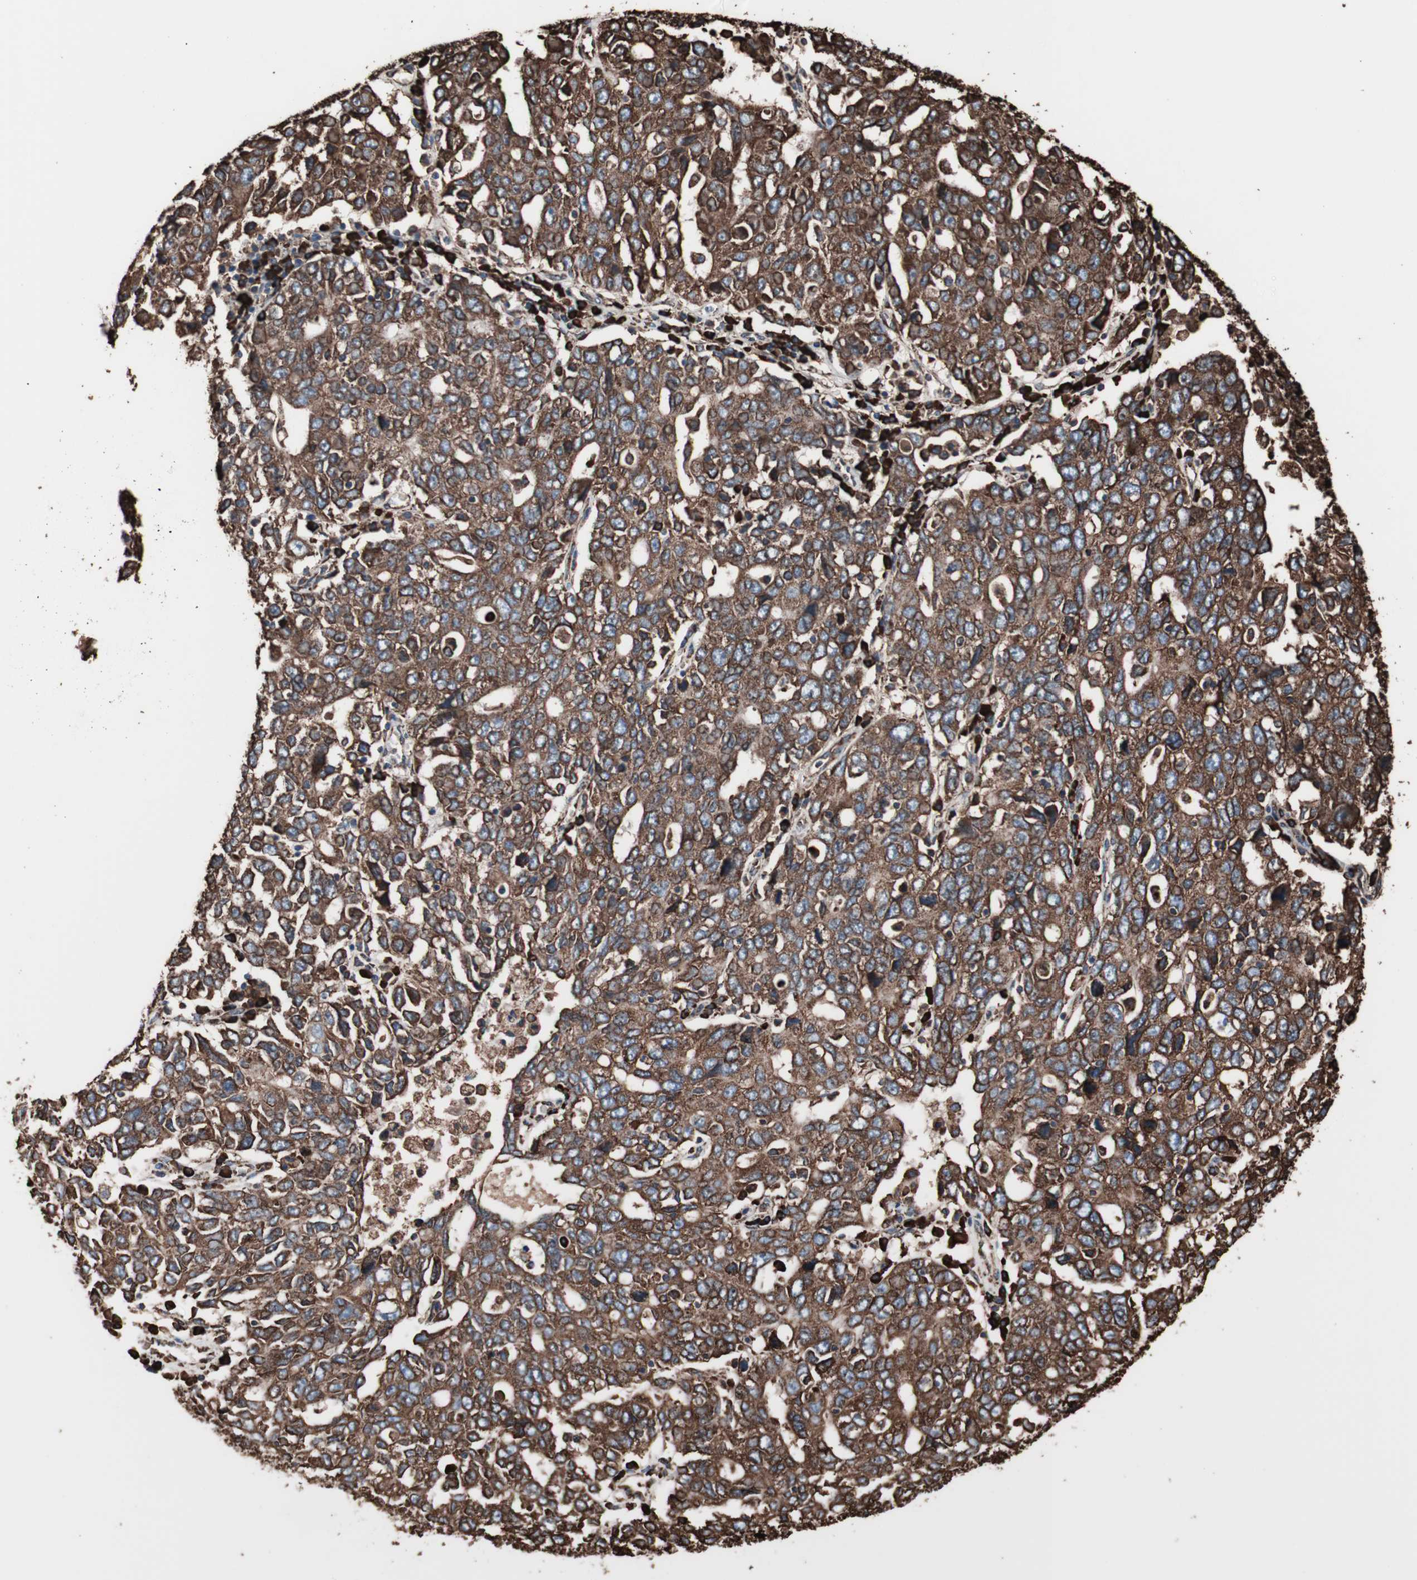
{"staining": {"intensity": "strong", "quantity": ">75%", "location": "cytoplasmic/membranous"}, "tissue": "ovarian cancer", "cell_type": "Tumor cells", "image_type": "cancer", "snomed": [{"axis": "morphology", "description": "Carcinoma, endometroid"}, {"axis": "topography", "description": "Ovary"}], "caption": "This photomicrograph demonstrates immunohistochemistry staining of human endometroid carcinoma (ovarian), with high strong cytoplasmic/membranous positivity in about >75% of tumor cells.", "gene": "HSP90B1", "patient": {"sex": "female", "age": 62}}